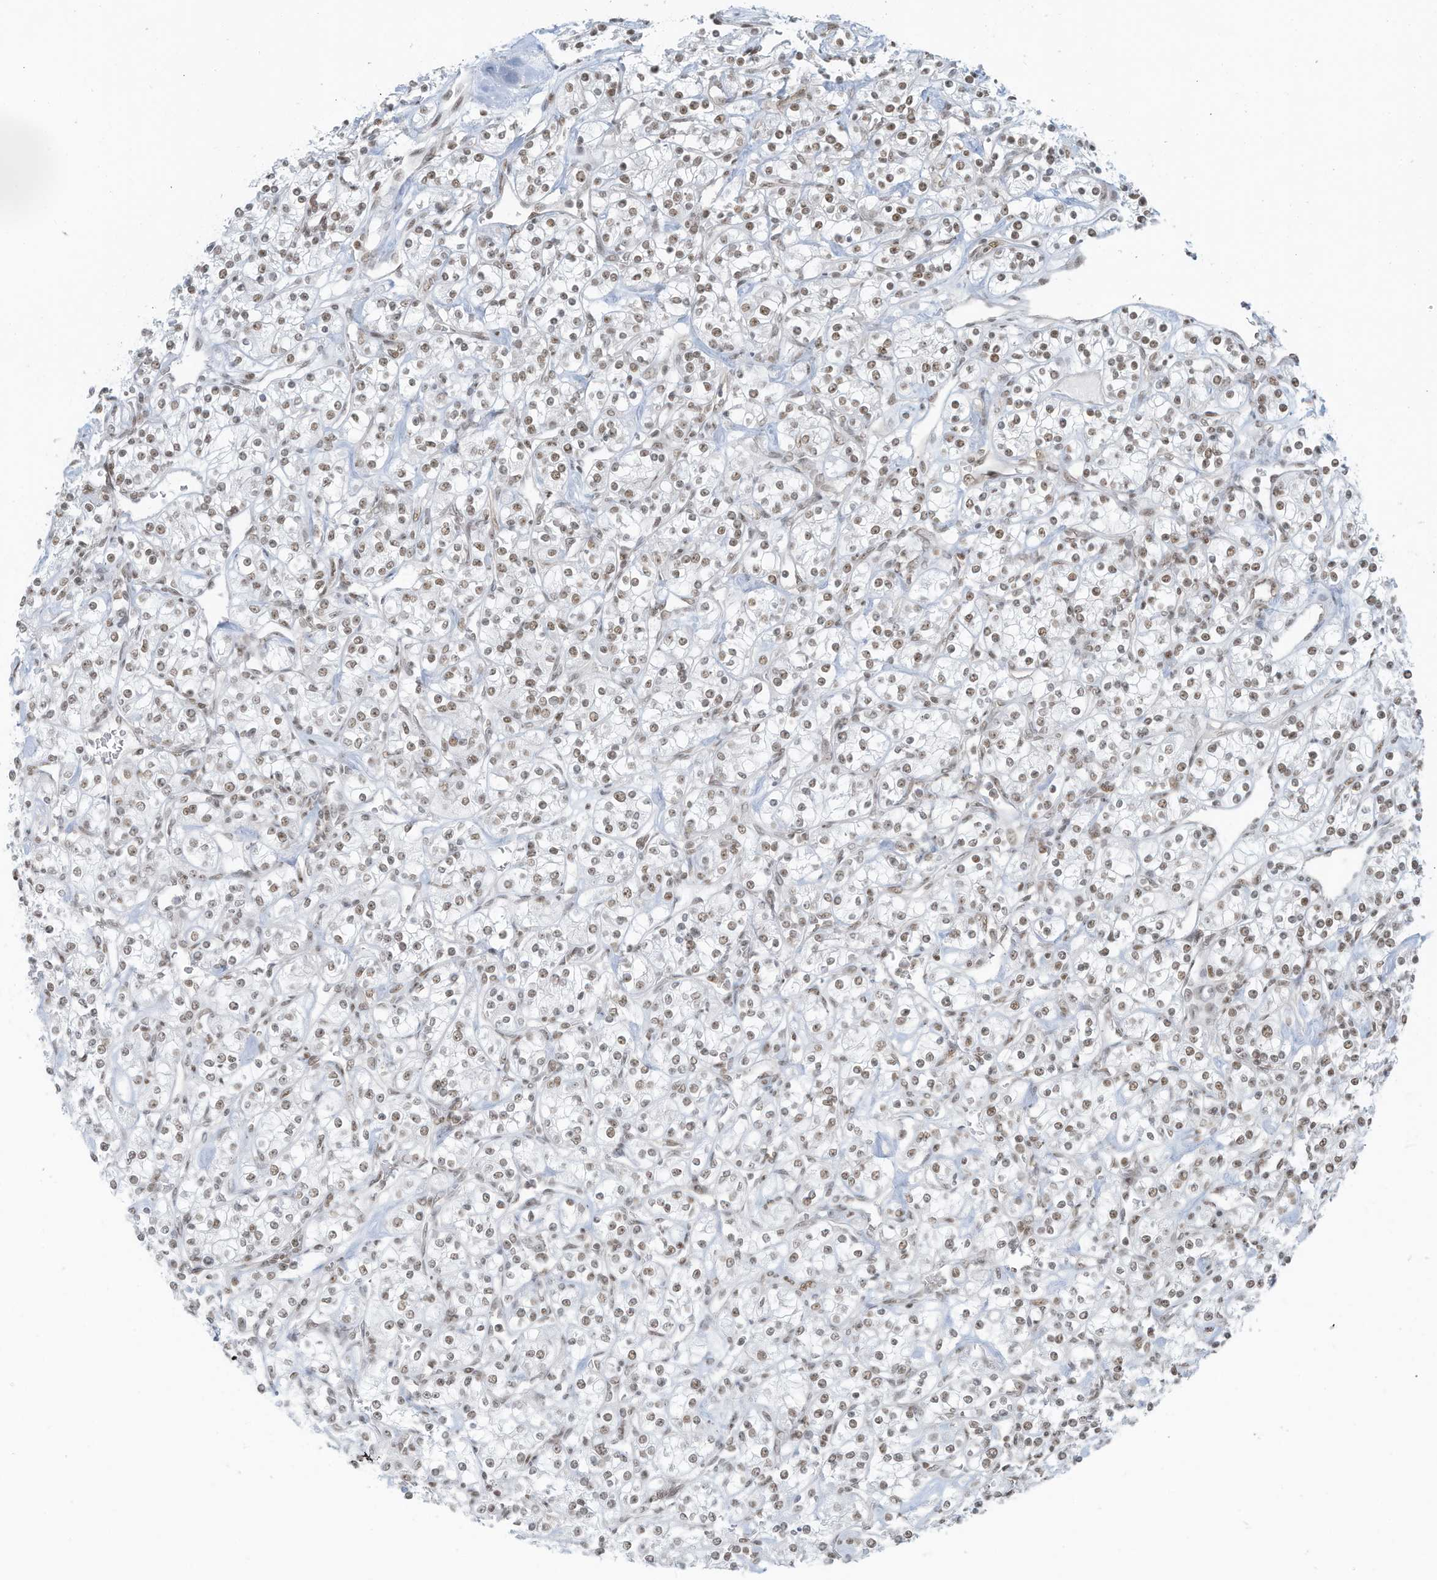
{"staining": {"intensity": "moderate", "quantity": ">75%", "location": "nuclear"}, "tissue": "renal cancer", "cell_type": "Tumor cells", "image_type": "cancer", "snomed": [{"axis": "morphology", "description": "Adenocarcinoma, NOS"}, {"axis": "topography", "description": "Kidney"}], "caption": "There is medium levels of moderate nuclear positivity in tumor cells of renal adenocarcinoma, as demonstrated by immunohistochemical staining (brown color).", "gene": "DBR1", "patient": {"sex": "male", "age": 77}}